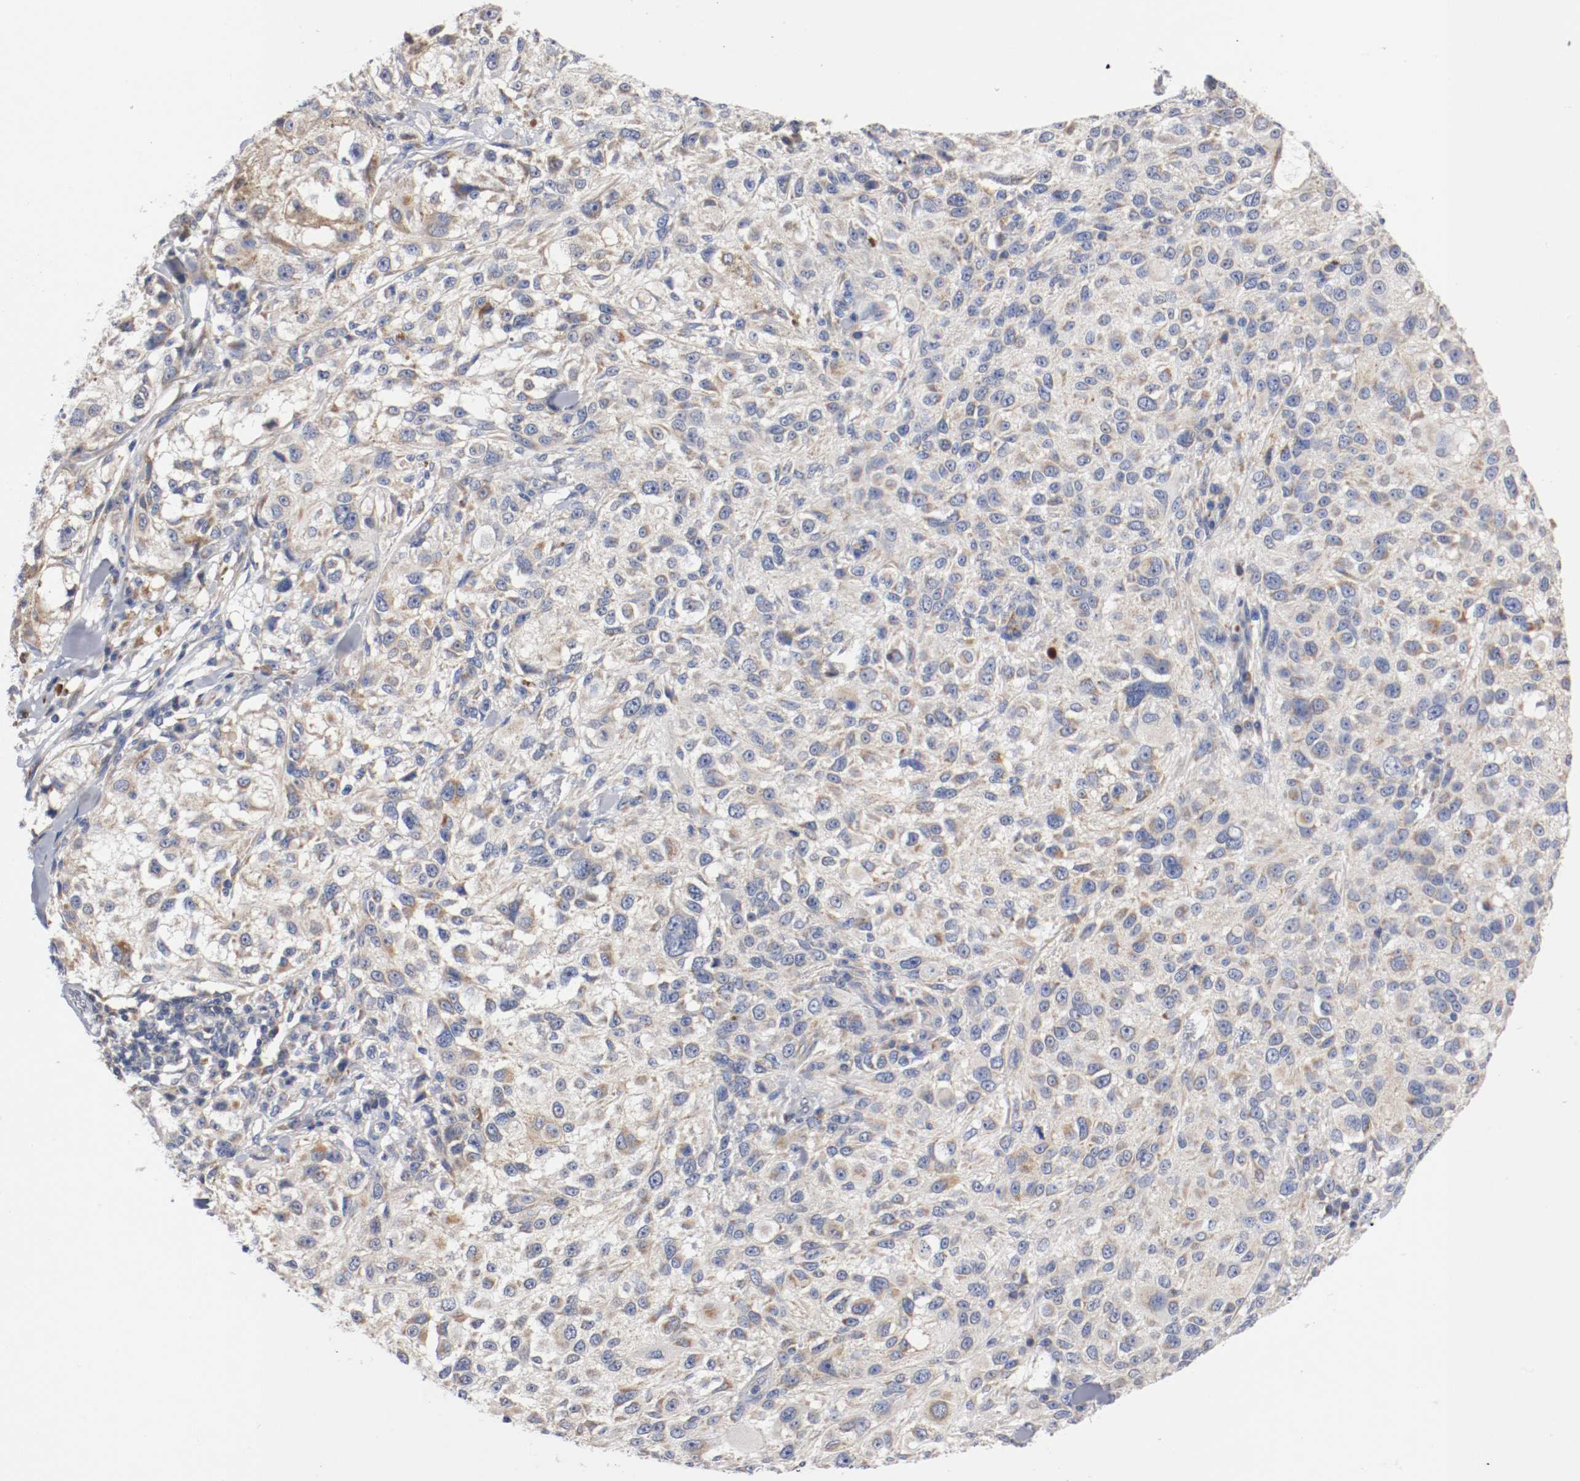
{"staining": {"intensity": "weak", "quantity": "<25%", "location": "cytoplasmic/membranous"}, "tissue": "melanoma", "cell_type": "Tumor cells", "image_type": "cancer", "snomed": [{"axis": "morphology", "description": "Necrosis, NOS"}, {"axis": "morphology", "description": "Malignant melanoma, NOS"}, {"axis": "topography", "description": "Skin"}], "caption": "High magnification brightfield microscopy of melanoma stained with DAB (3,3'-diaminobenzidine) (brown) and counterstained with hematoxylin (blue): tumor cells show no significant expression.", "gene": "PCSK6", "patient": {"sex": "female", "age": 87}}